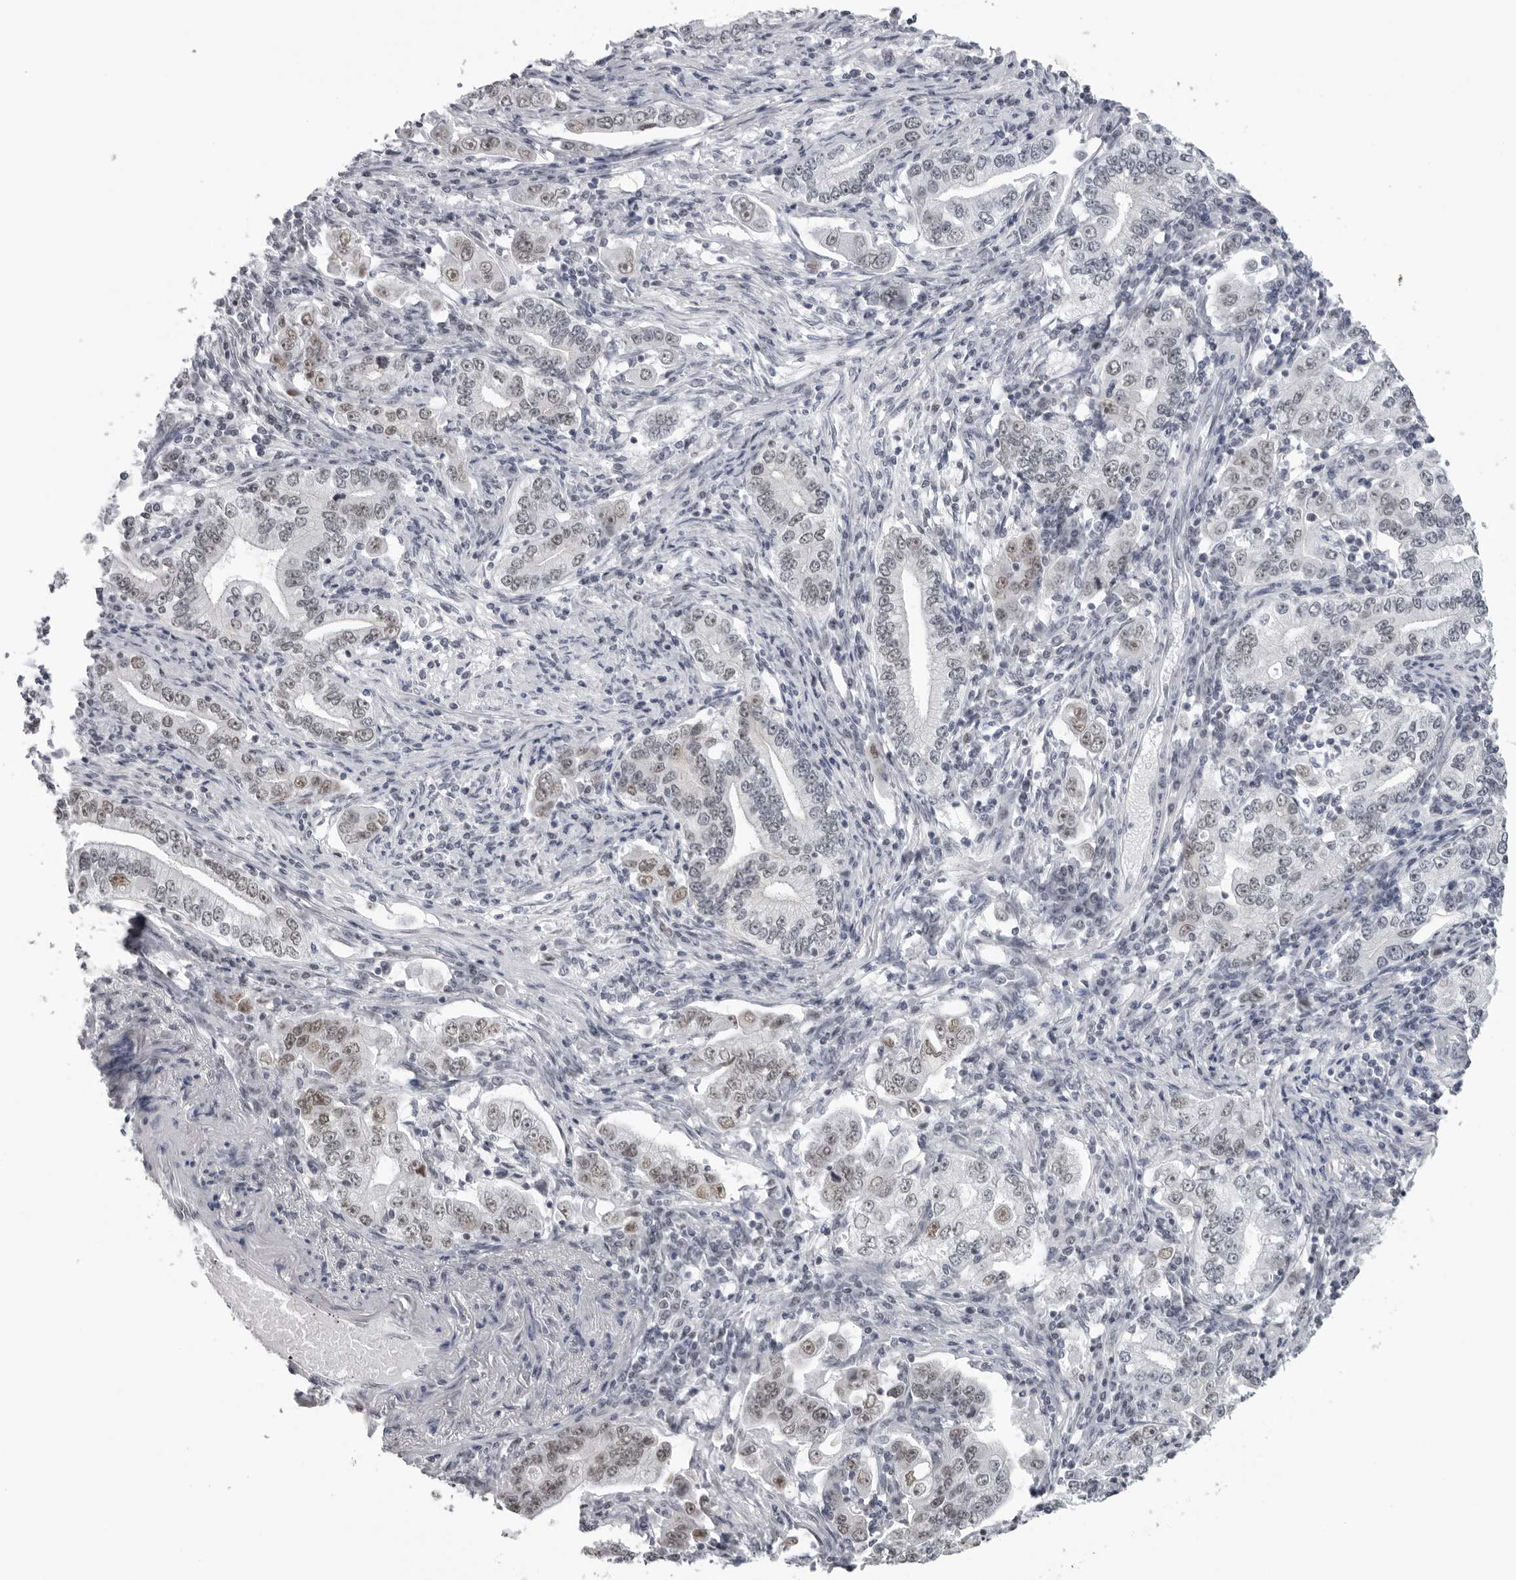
{"staining": {"intensity": "weak", "quantity": ">75%", "location": "nuclear"}, "tissue": "stomach cancer", "cell_type": "Tumor cells", "image_type": "cancer", "snomed": [{"axis": "morphology", "description": "Adenocarcinoma, NOS"}, {"axis": "topography", "description": "Stomach, lower"}], "caption": "IHC image of stomach cancer stained for a protein (brown), which shows low levels of weak nuclear positivity in approximately >75% of tumor cells.", "gene": "ESPN", "patient": {"sex": "female", "age": 72}}